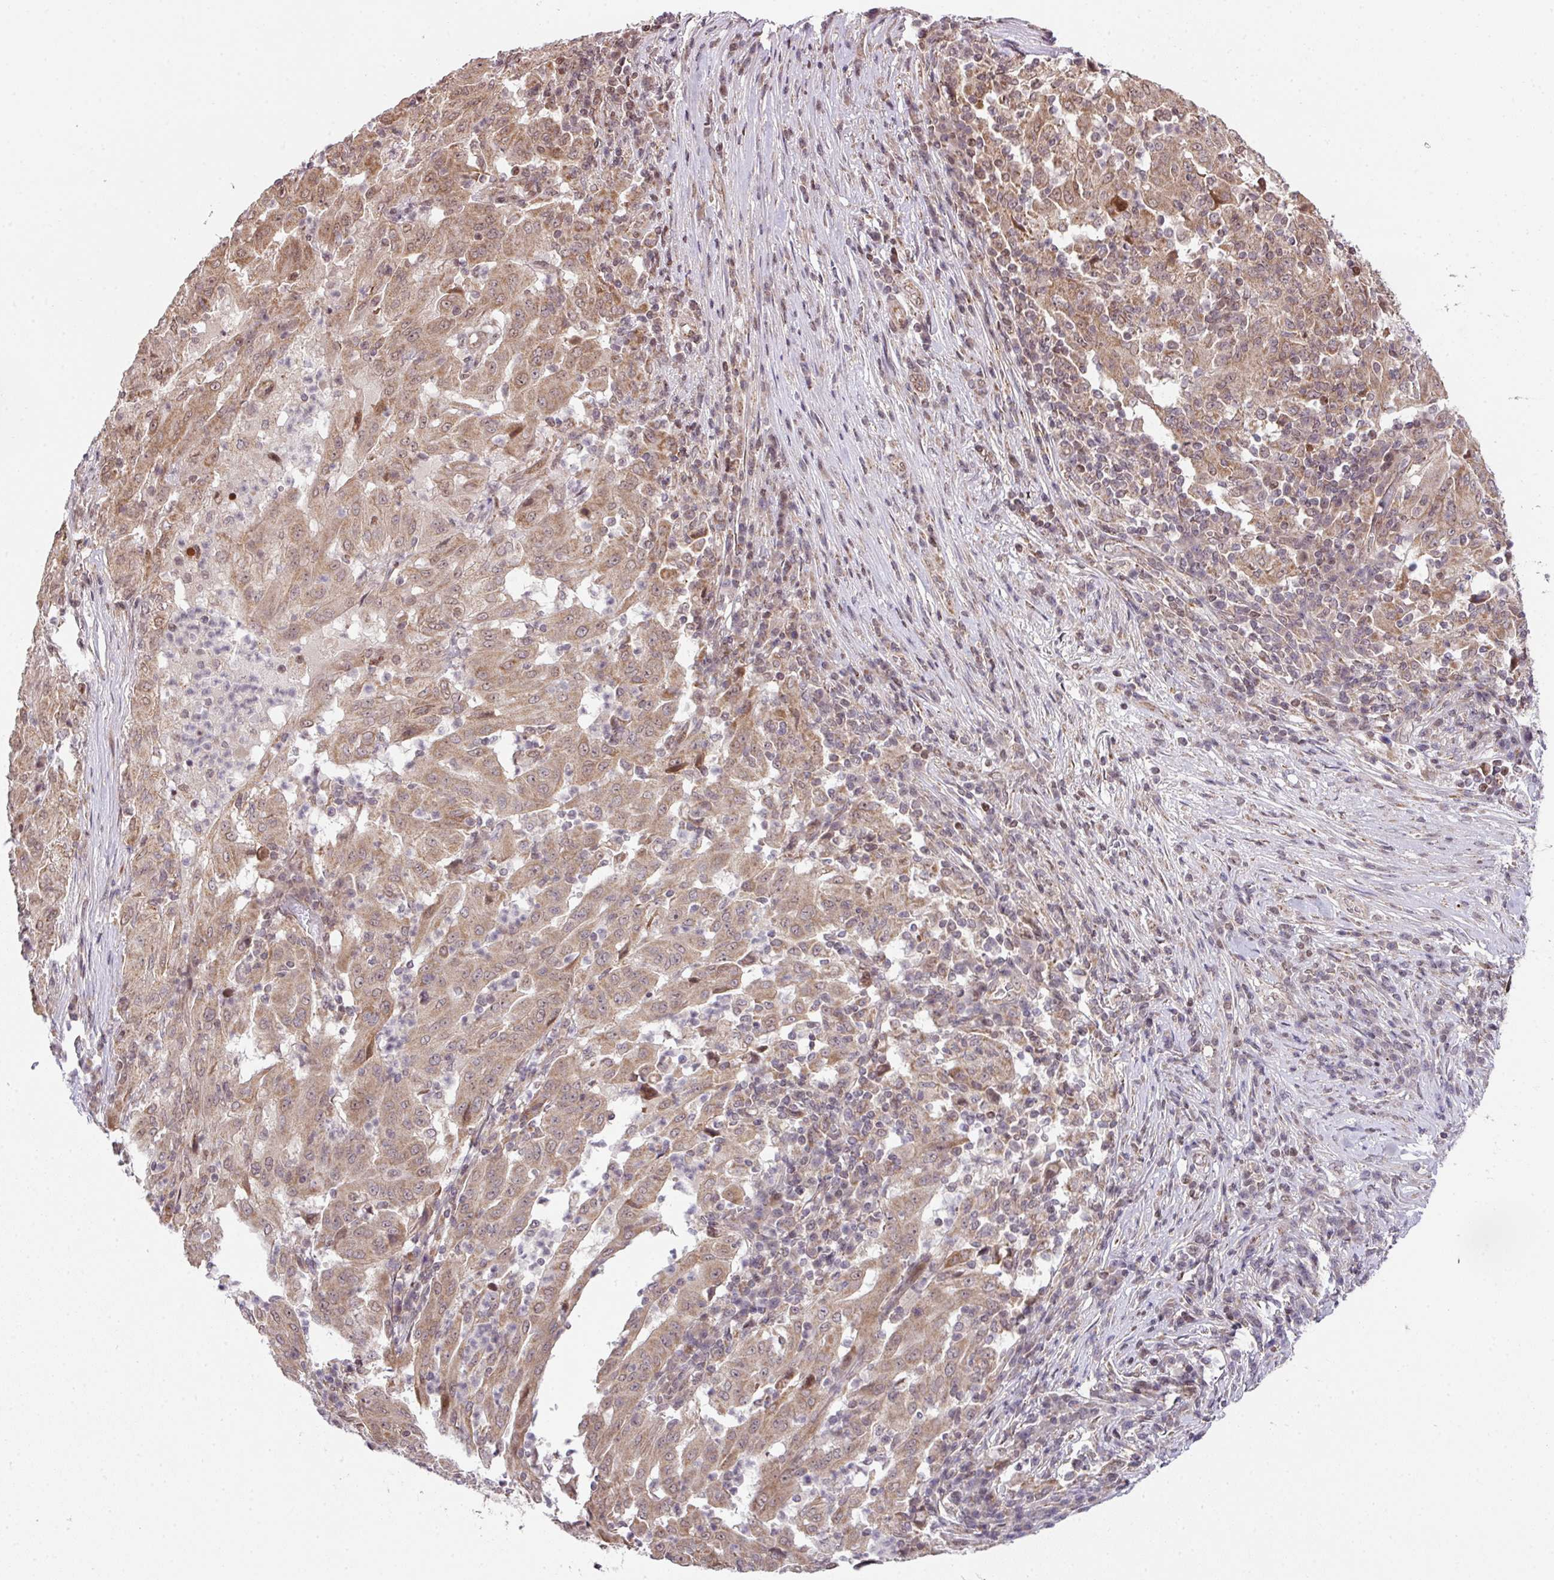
{"staining": {"intensity": "moderate", "quantity": ">75%", "location": "cytoplasmic/membranous,nuclear"}, "tissue": "pancreatic cancer", "cell_type": "Tumor cells", "image_type": "cancer", "snomed": [{"axis": "morphology", "description": "Adenocarcinoma, NOS"}, {"axis": "topography", "description": "Pancreas"}], "caption": "A photomicrograph of human adenocarcinoma (pancreatic) stained for a protein exhibits moderate cytoplasmic/membranous and nuclear brown staining in tumor cells. (DAB (3,3'-diaminobenzidine) IHC with brightfield microscopy, high magnification).", "gene": "PLK1", "patient": {"sex": "male", "age": 63}}